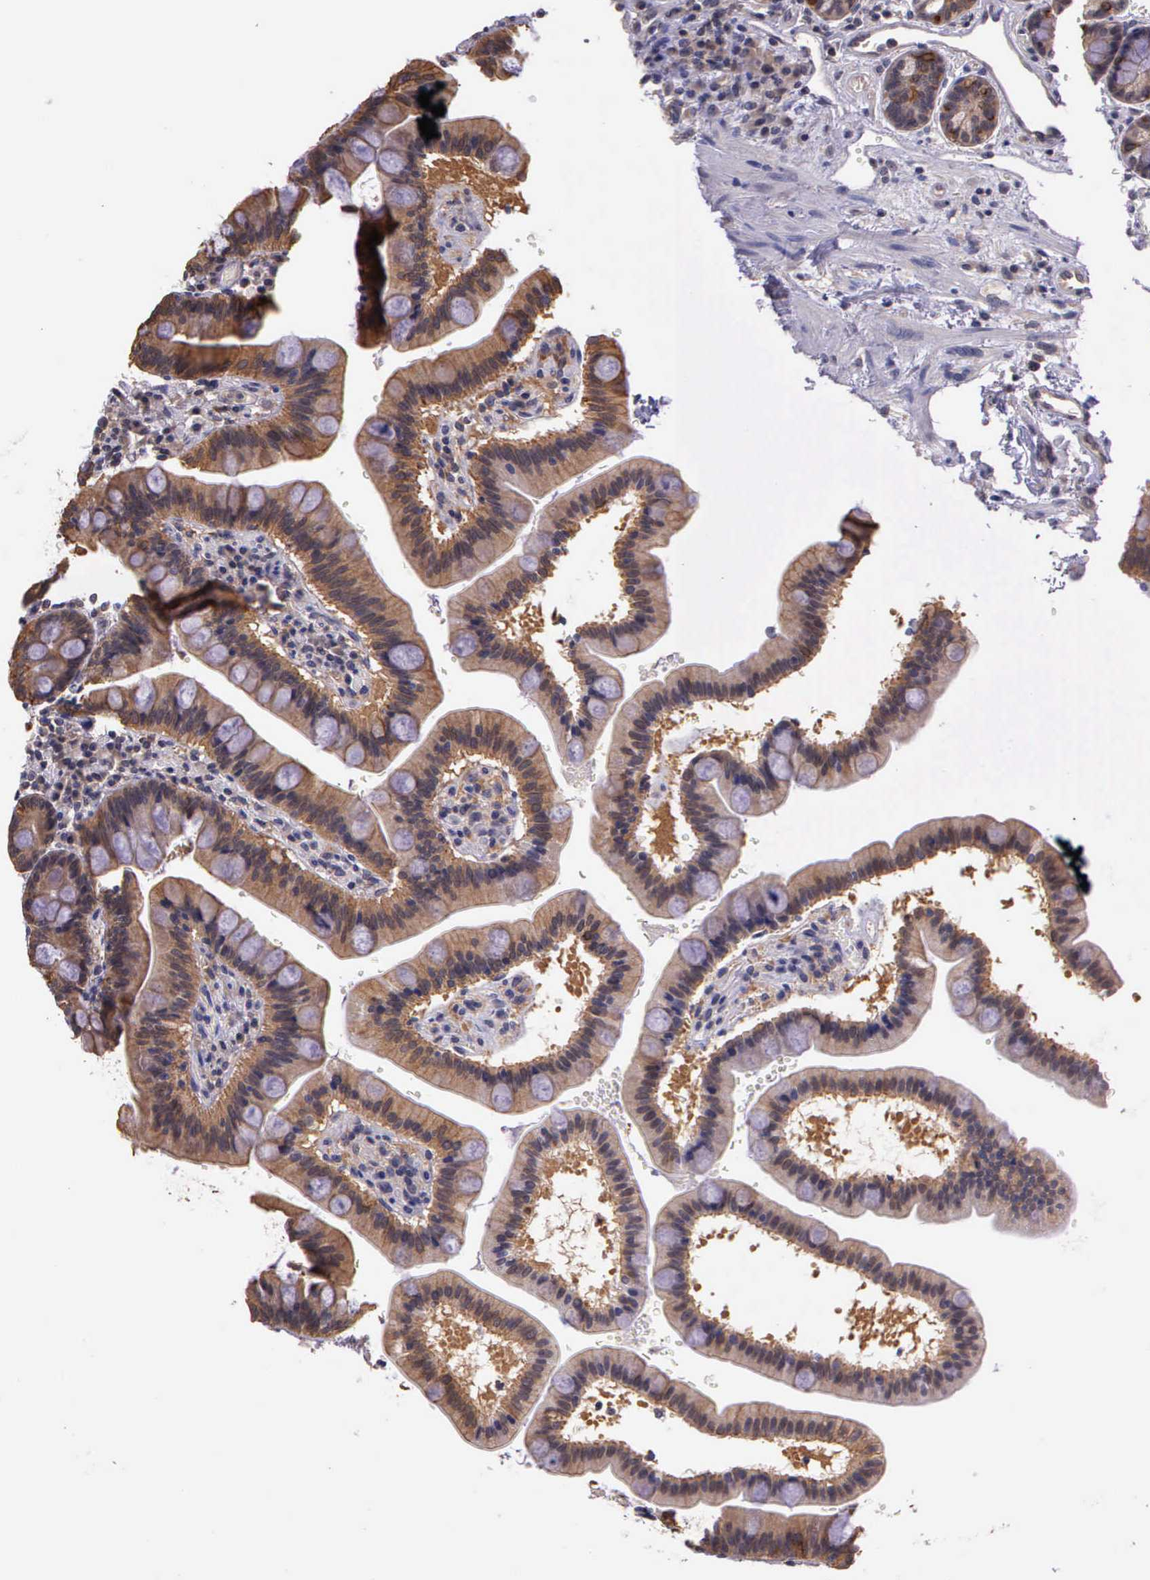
{"staining": {"intensity": "weak", "quantity": ">75%", "location": "cytoplasmic/membranous,nuclear"}, "tissue": "duodenum", "cell_type": "Glandular cells", "image_type": "normal", "snomed": [{"axis": "morphology", "description": "Normal tissue, NOS"}, {"axis": "topography", "description": "Pancreas"}, {"axis": "topography", "description": "Duodenum"}], "caption": "Immunohistochemistry photomicrograph of unremarkable duodenum stained for a protein (brown), which demonstrates low levels of weak cytoplasmic/membranous,nuclear staining in approximately >75% of glandular cells.", "gene": "IGBP1P2", "patient": {"sex": "male", "age": 79}}